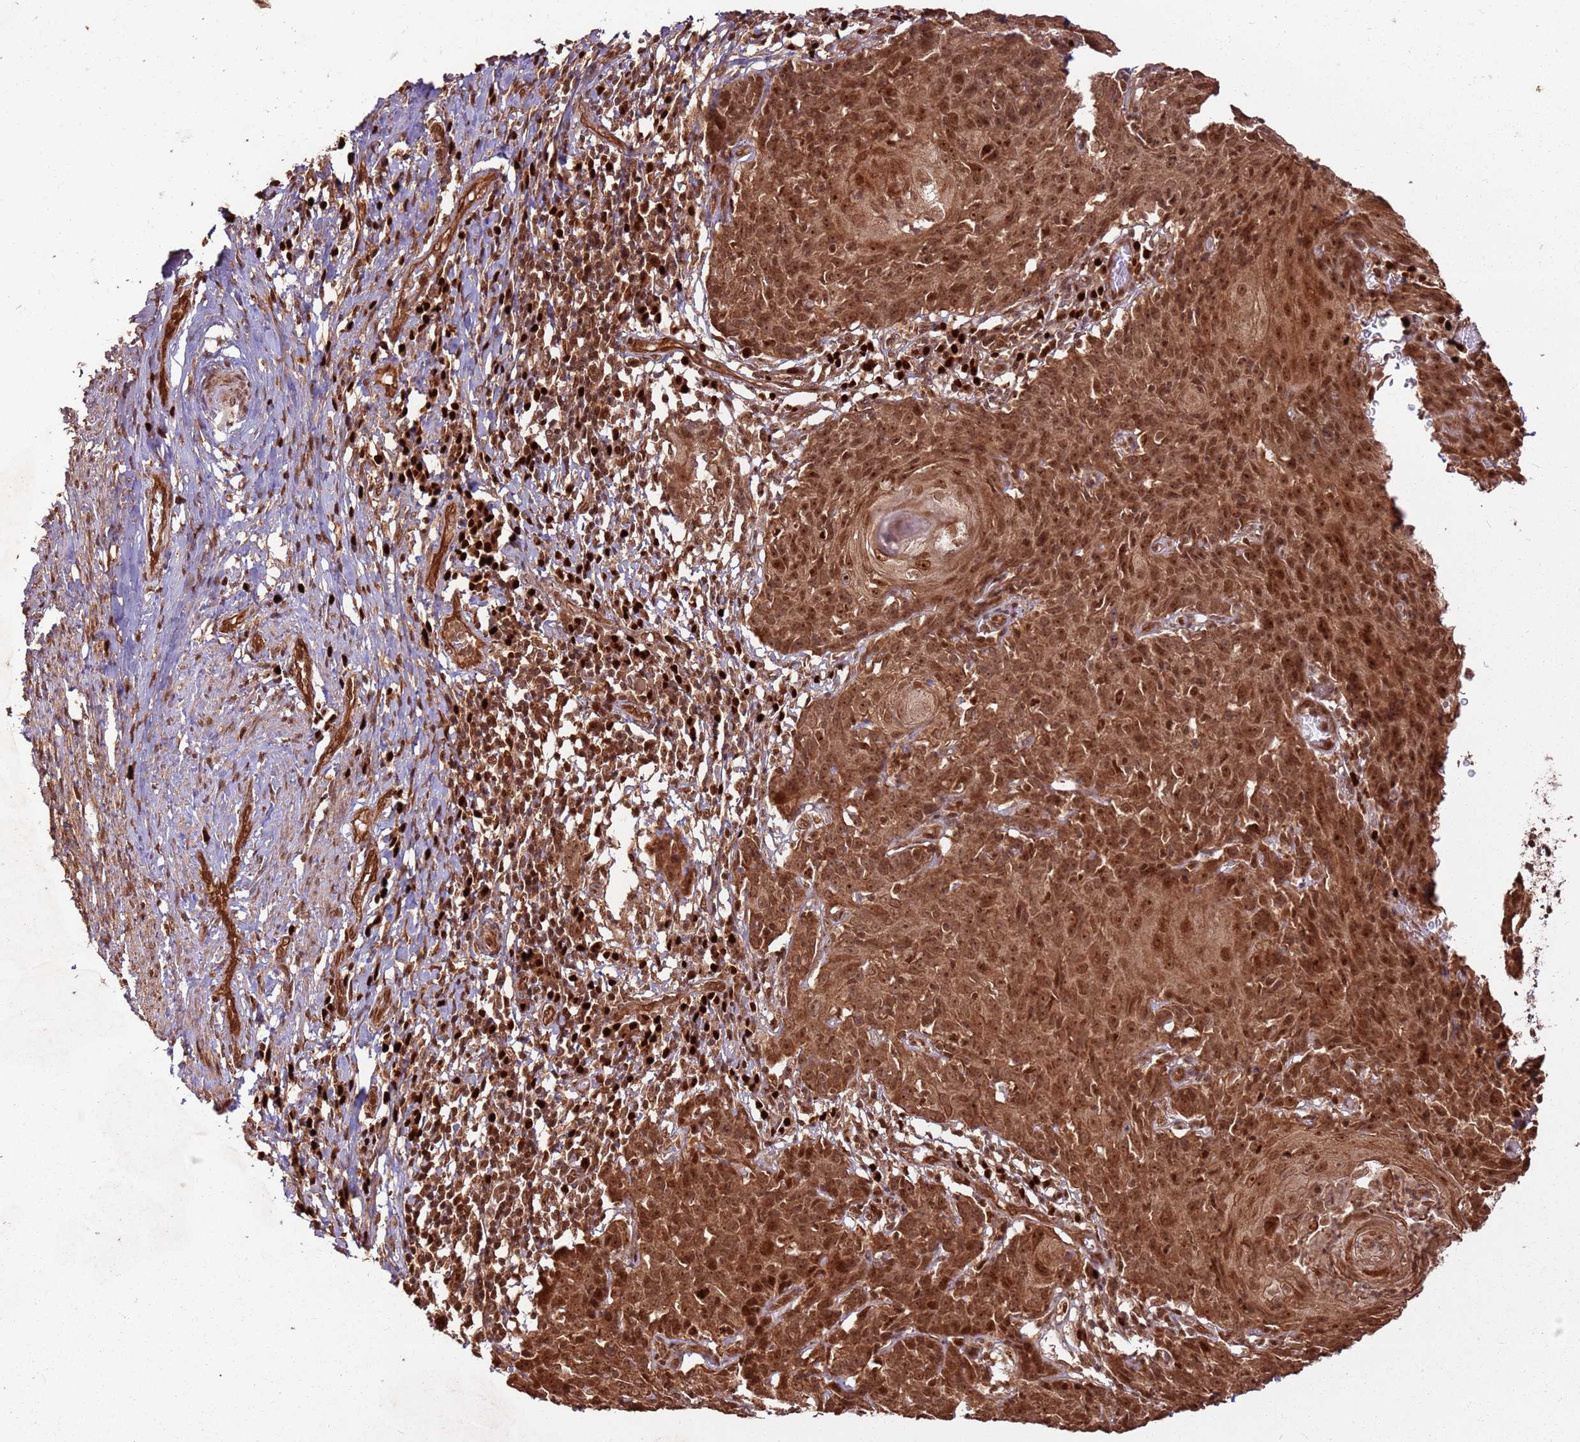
{"staining": {"intensity": "strong", "quantity": ">75%", "location": "cytoplasmic/membranous,nuclear"}, "tissue": "cervical cancer", "cell_type": "Tumor cells", "image_type": "cancer", "snomed": [{"axis": "morphology", "description": "Squamous cell carcinoma, NOS"}, {"axis": "topography", "description": "Cervix"}], "caption": "Squamous cell carcinoma (cervical) stained with DAB immunohistochemistry (IHC) exhibits high levels of strong cytoplasmic/membranous and nuclear staining in about >75% of tumor cells.", "gene": "TBC1D13", "patient": {"sex": "female", "age": 50}}